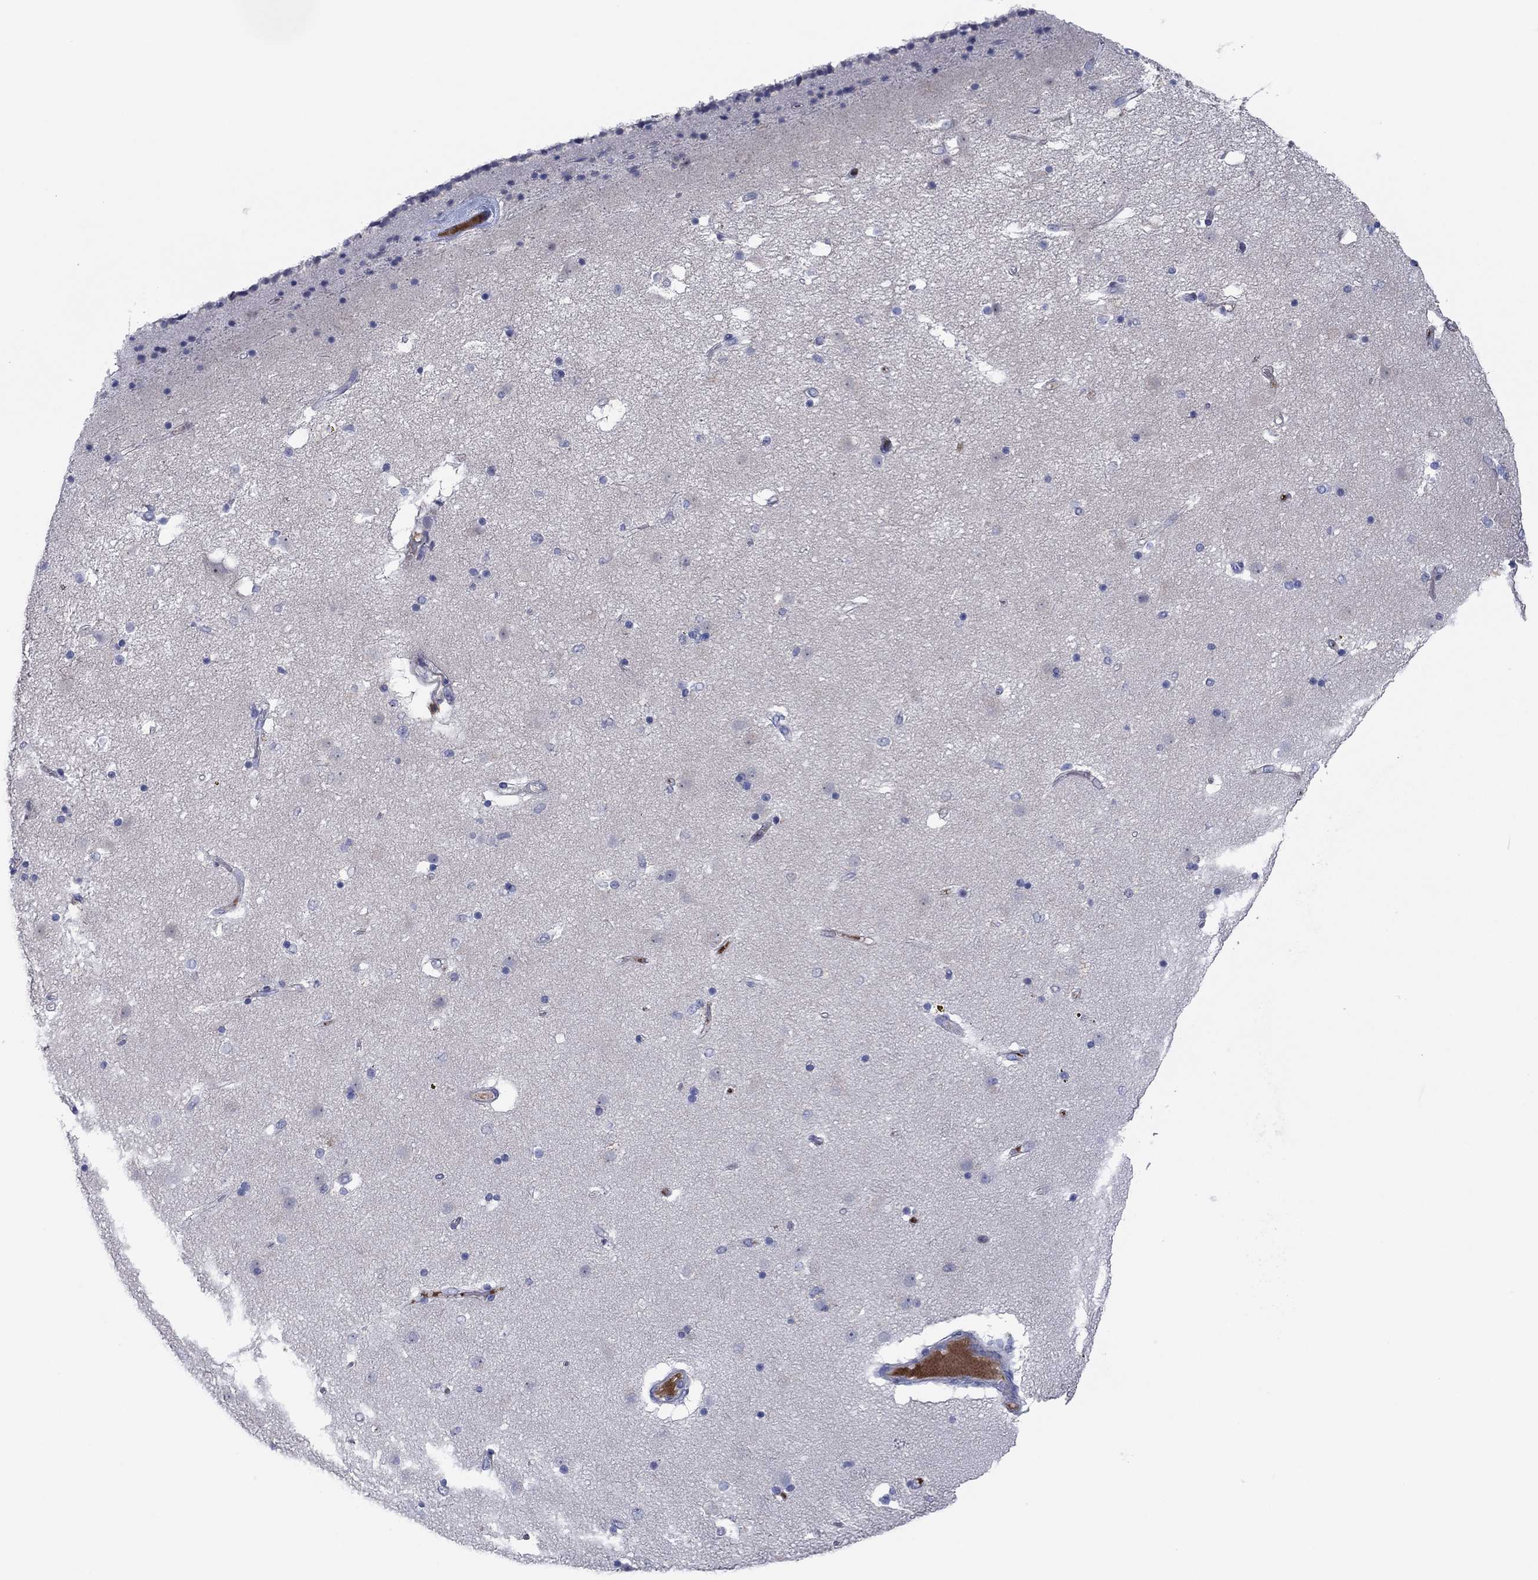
{"staining": {"intensity": "negative", "quantity": "none", "location": "none"}, "tissue": "caudate", "cell_type": "Glial cells", "image_type": "normal", "snomed": [{"axis": "morphology", "description": "Normal tissue, NOS"}, {"axis": "topography", "description": "Lateral ventricle wall"}], "caption": "Human caudate stained for a protein using immunohistochemistry (IHC) demonstrates no positivity in glial cells.", "gene": "PVR", "patient": {"sex": "female", "age": 71}}